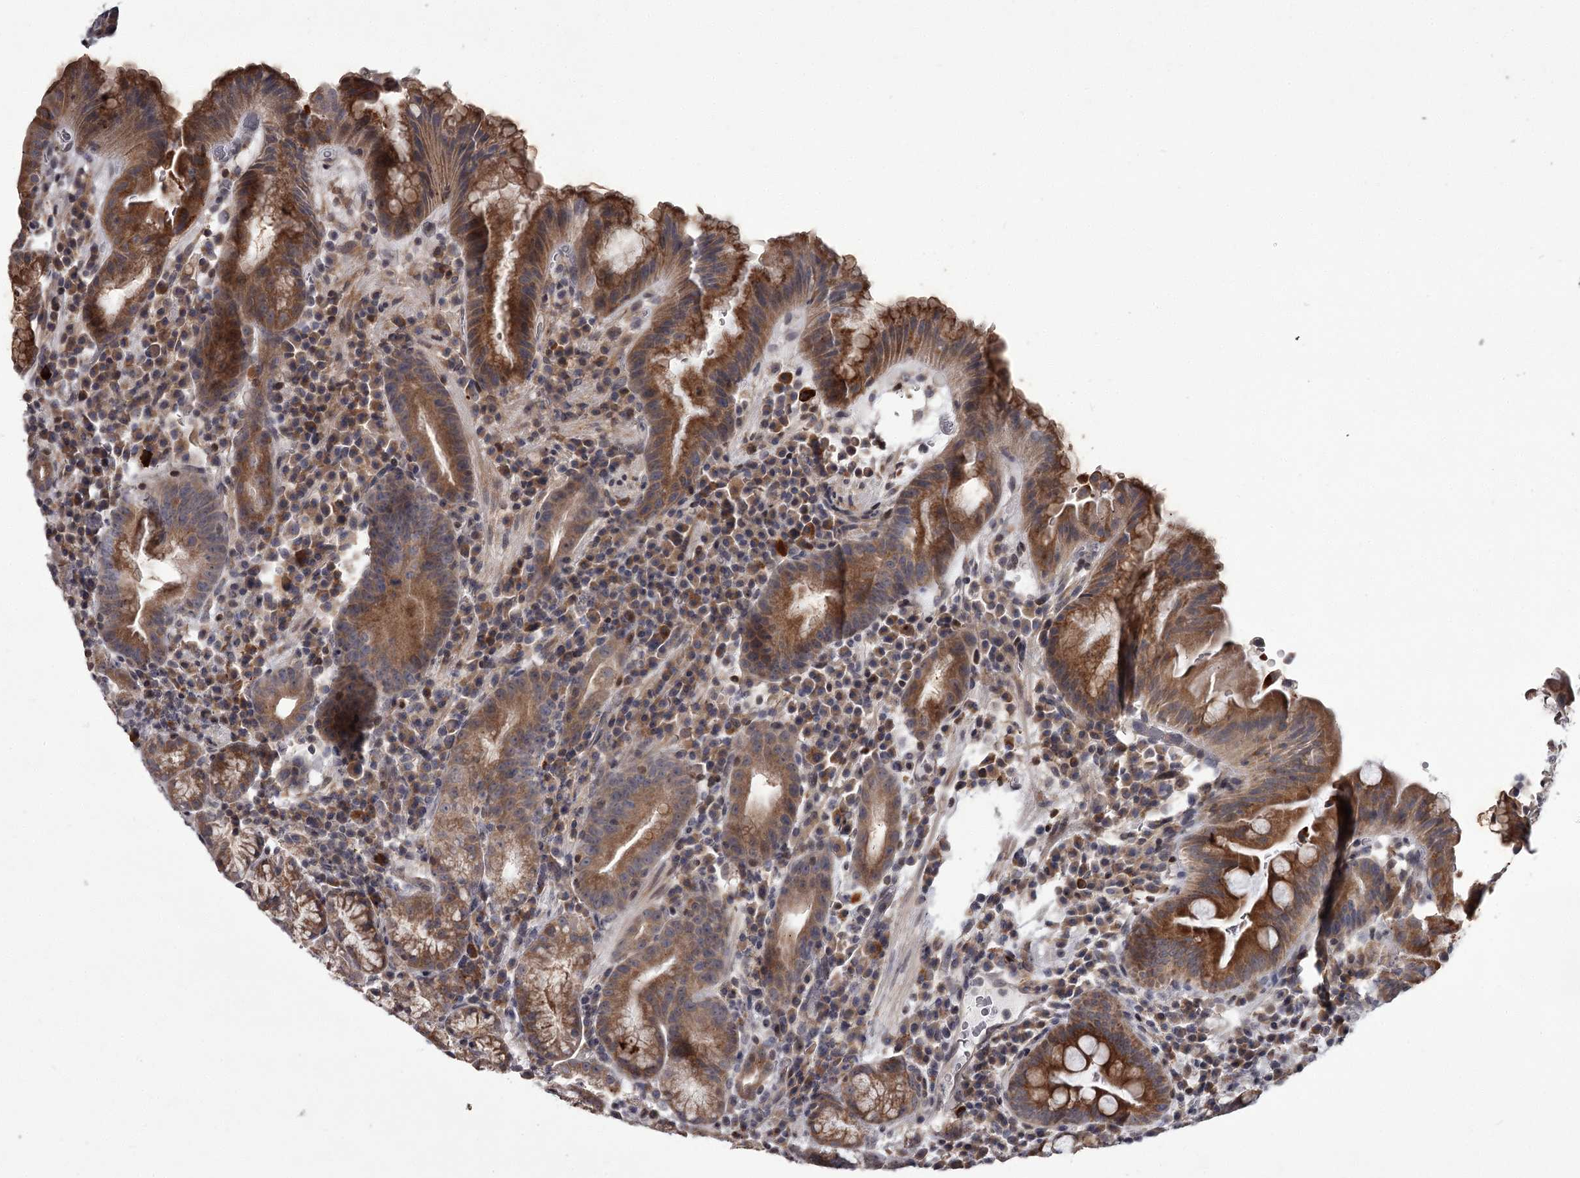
{"staining": {"intensity": "moderate", "quantity": ">75%", "location": "cytoplasmic/membranous"}, "tissue": "stomach", "cell_type": "Glandular cells", "image_type": "normal", "snomed": [{"axis": "morphology", "description": "Normal tissue, NOS"}, {"axis": "morphology", "description": "Inflammation, NOS"}, {"axis": "topography", "description": "Stomach"}], "caption": "Brown immunohistochemical staining in unremarkable stomach reveals moderate cytoplasmic/membranous staining in approximately >75% of glandular cells. (Stains: DAB in brown, nuclei in blue, Microscopy: brightfield microscopy at high magnification).", "gene": "CCDC92", "patient": {"sex": "male", "age": 79}}